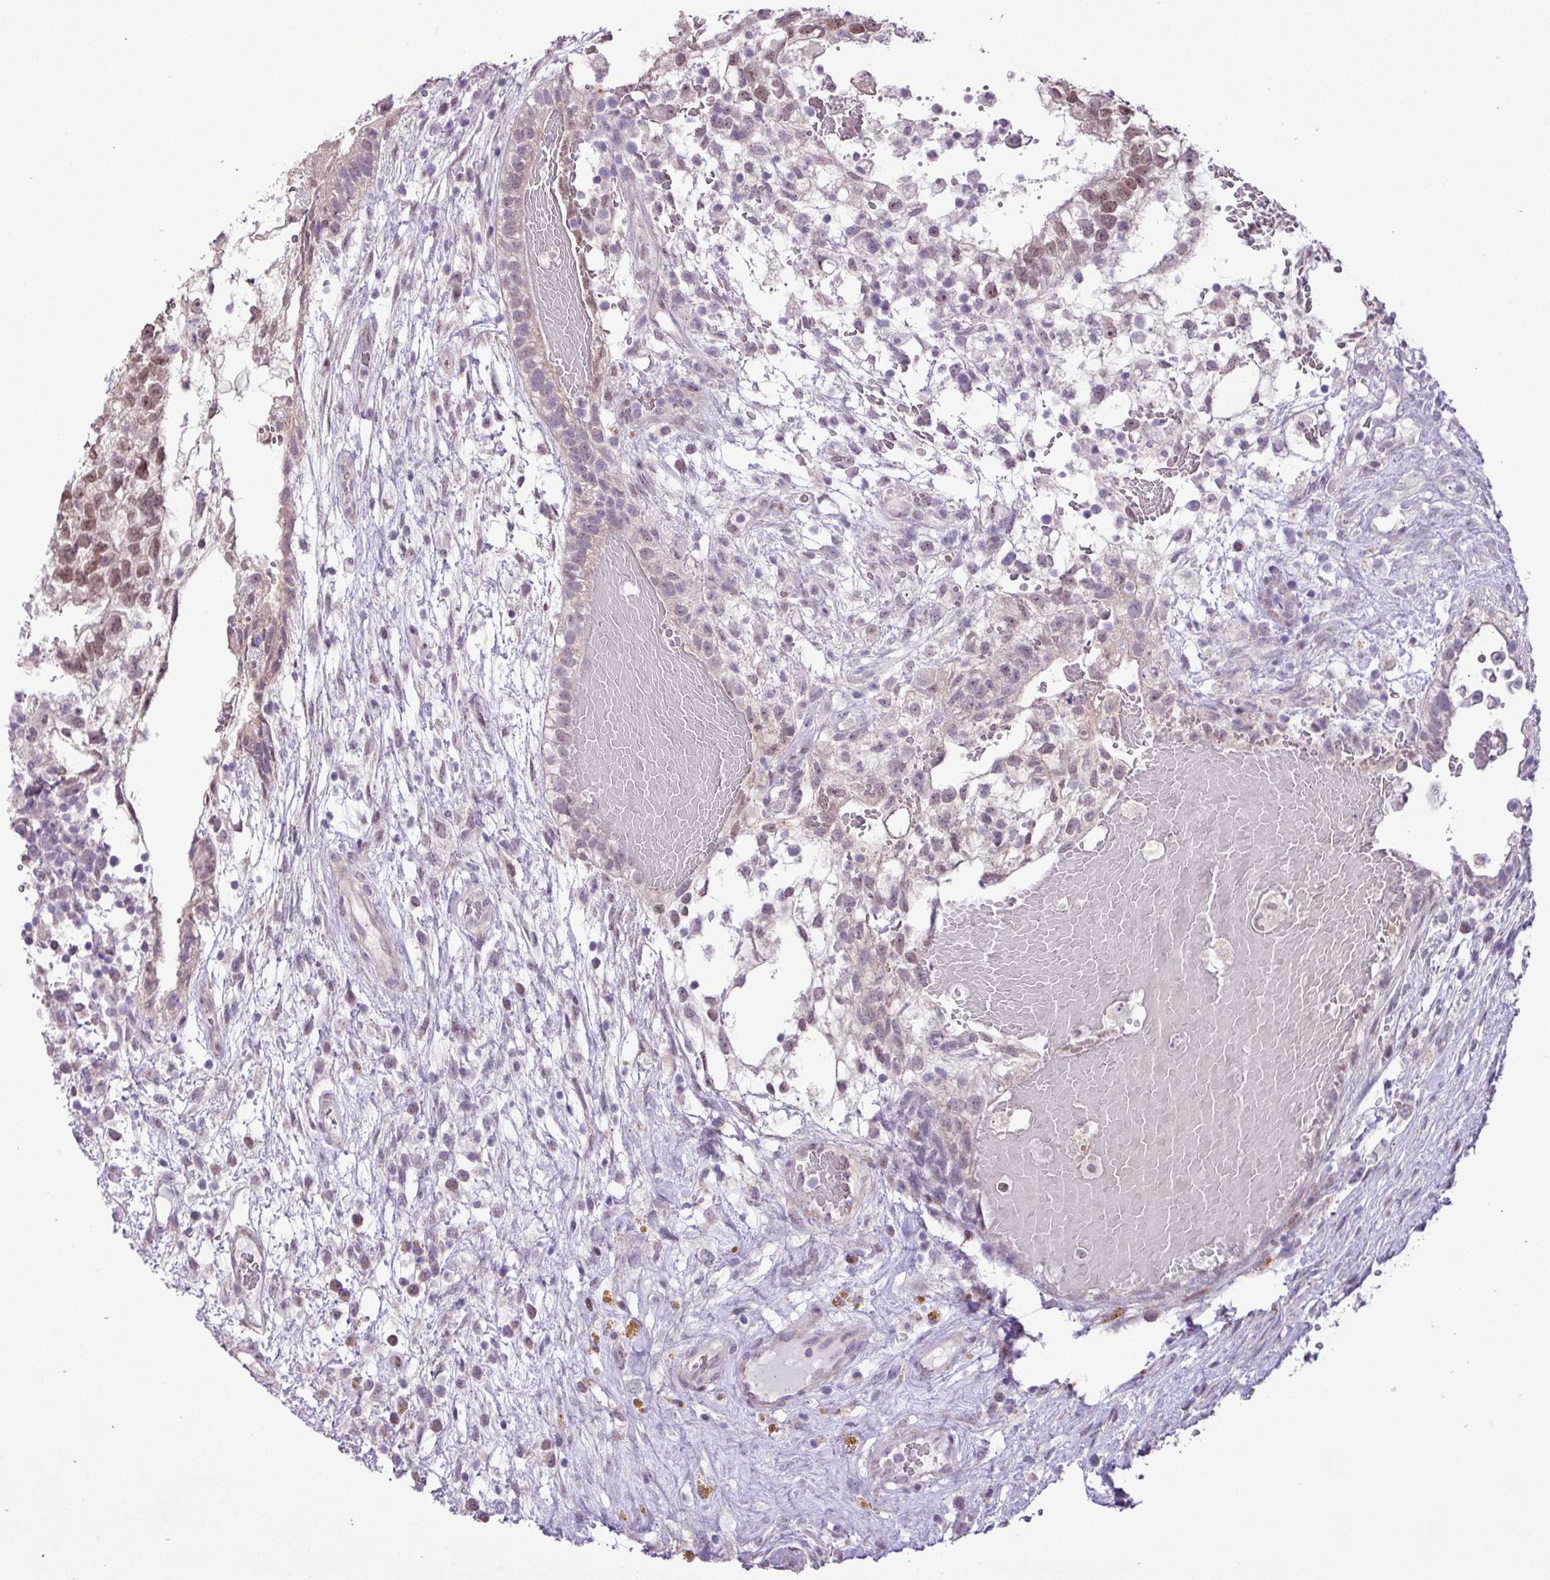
{"staining": {"intensity": "moderate", "quantity": "<25%", "location": "nuclear"}, "tissue": "testis cancer", "cell_type": "Tumor cells", "image_type": "cancer", "snomed": [{"axis": "morphology", "description": "Normal tissue, NOS"}, {"axis": "morphology", "description": "Carcinoma, Embryonal, NOS"}, {"axis": "topography", "description": "Testis"}], "caption": "Testis embryonal carcinoma stained with DAB immunohistochemistry (IHC) demonstrates low levels of moderate nuclear positivity in approximately <25% of tumor cells. The protein of interest is stained brown, and the nuclei are stained in blue (DAB (3,3'-diaminobenzidine) IHC with brightfield microscopy, high magnification).", "gene": "ZNF354A", "patient": {"sex": "male", "age": 32}}